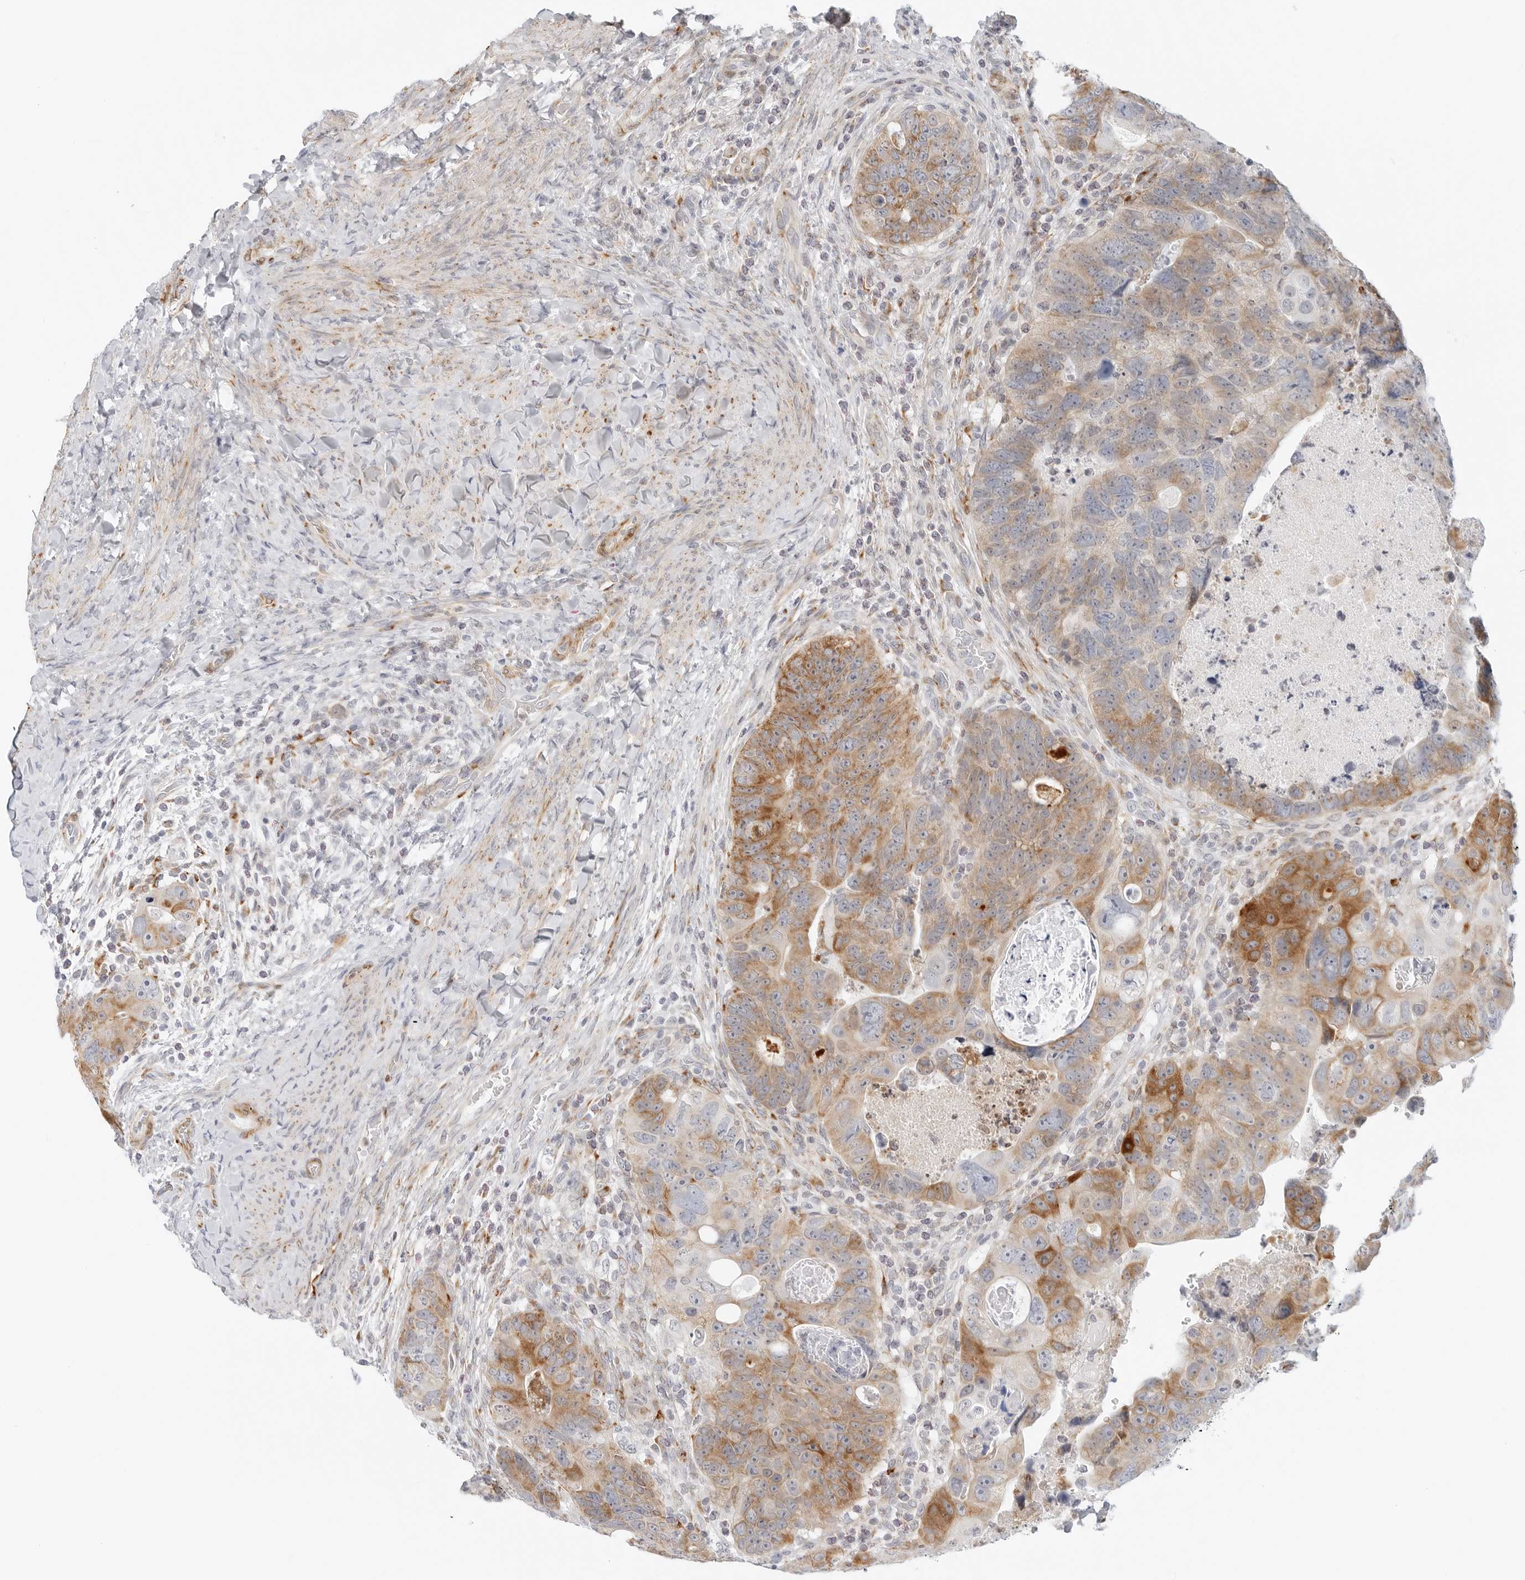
{"staining": {"intensity": "moderate", "quantity": ">75%", "location": "cytoplasmic/membranous"}, "tissue": "colorectal cancer", "cell_type": "Tumor cells", "image_type": "cancer", "snomed": [{"axis": "morphology", "description": "Adenocarcinoma, NOS"}, {"axis": "topography", "description": "Rectum"}], "caption": "Human adenocarcinoma (colorectal) stained with a protein marker exhibits moderate staining in tumor cells.", "gene": "C1QTNF1", "patient": {"sex": "male", "age": 59}}